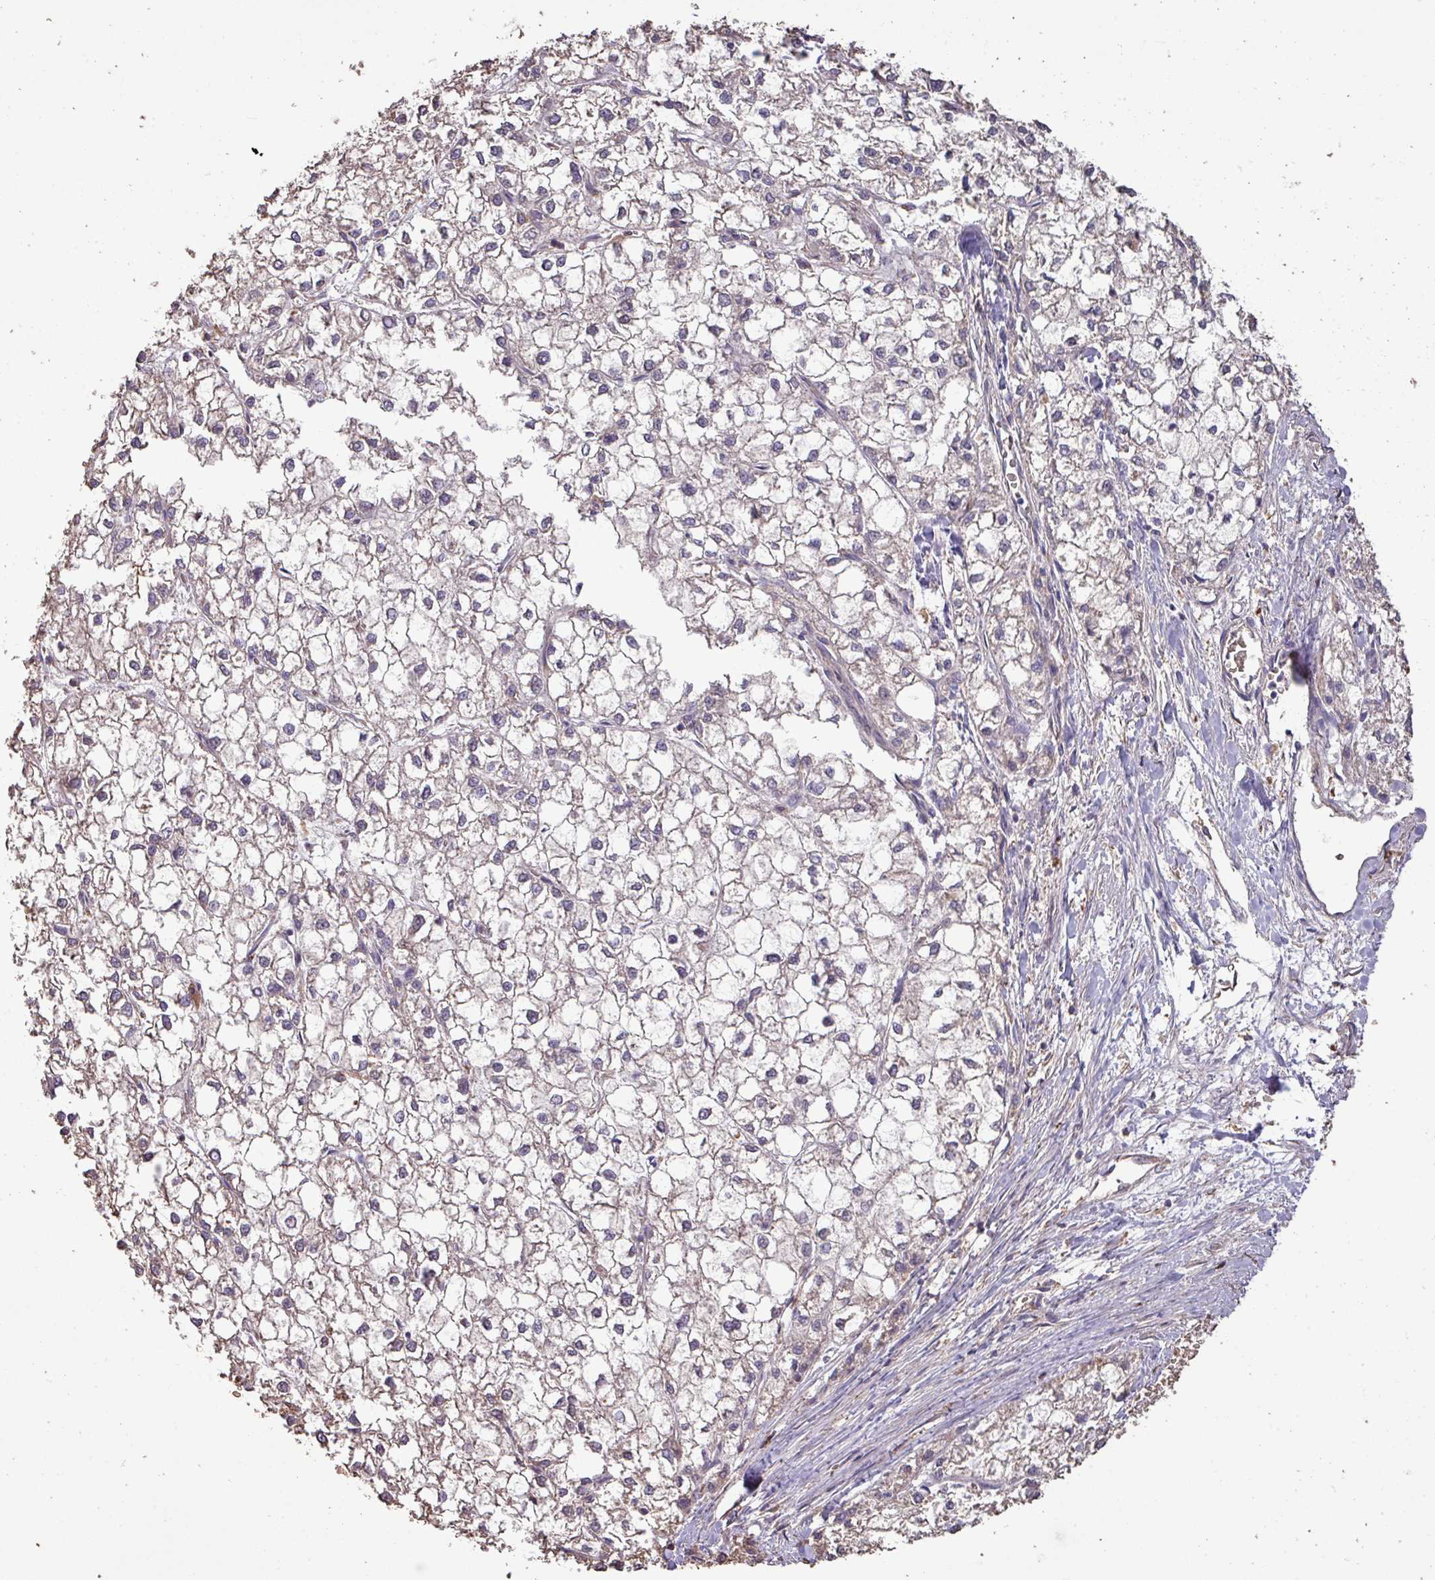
{"staining": {"intensity": "negative", "quantity": "none", "location": "none"}, "tissue": "liver cancer", "cell_type": "Tumor cells", "image_type": "cancer", "snomed": [{"axis": "morphology", "description": "Carcinoma, Hepatocellular, NOS"}, {"axis": "topography", "description": "Liver"}], "caption": "An image of human liver cancer is negative for staining in tumor cells.", "gene": "CAMK2B", "patient": {"sex": "female", "age": 43}}